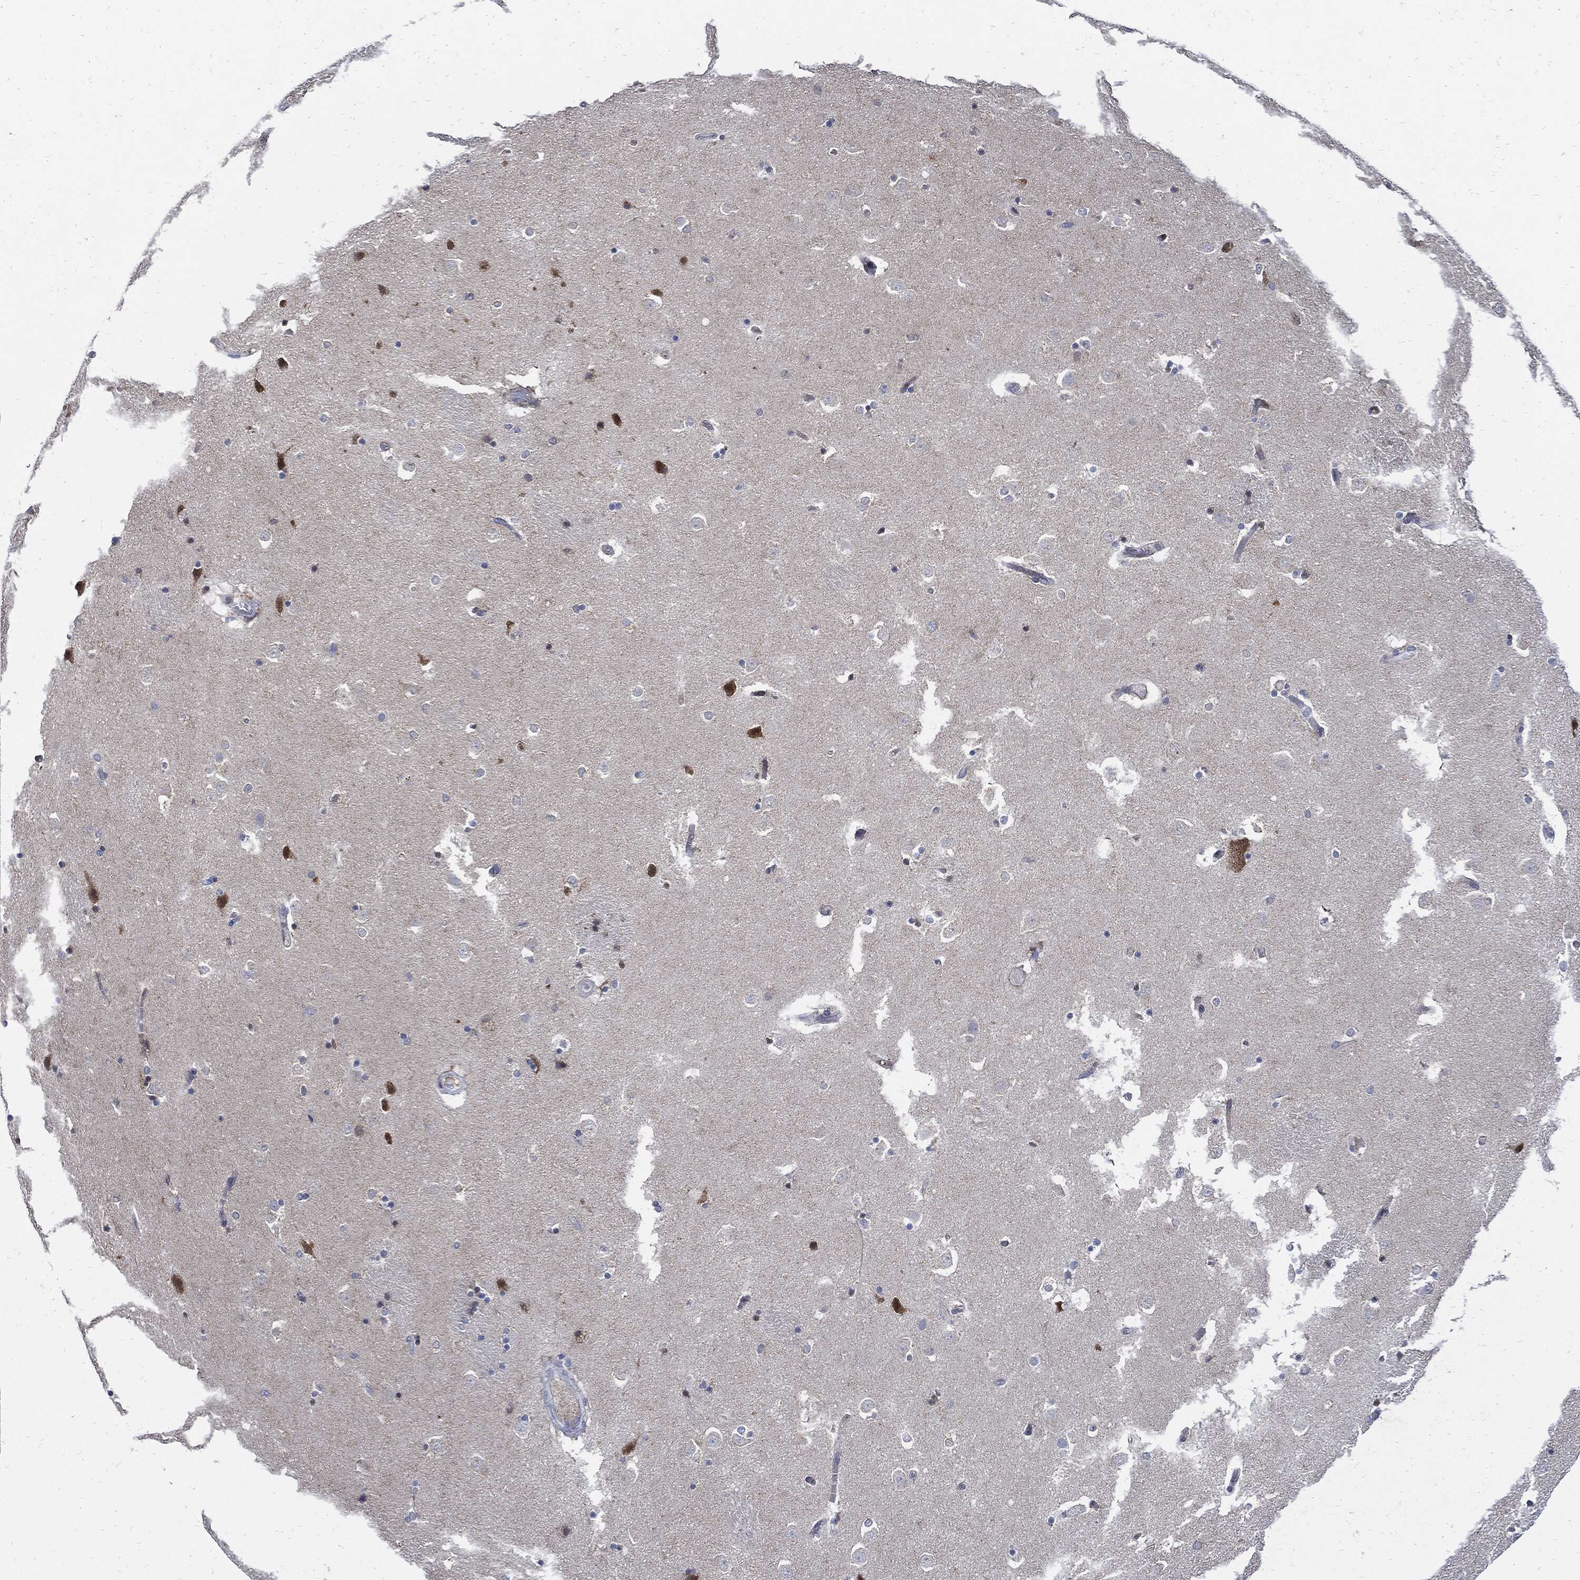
{"staining": {"intensity": "negative", "quantity": "none", "location": "none"}, "tissue": "caudate", "cell_type": "Glial cells", "image_type": "normal", "snomed": [{"axis": "morphology", "description": "Normal tissue, NOS"}, {"axis": "topography", "description": "Lateral ventricle wall"}], "caption": "This is a image of immunohistochemistry (IHC) staining of benign caudate, which shows no expression in glial cells. (Brightfield microscopy of DAB (3,3'-diaminobenzidine) immunohistochemistry (IHC) at high magnification).", "gene": "CPE", "patient": {"sex": "male", "age": 51}}